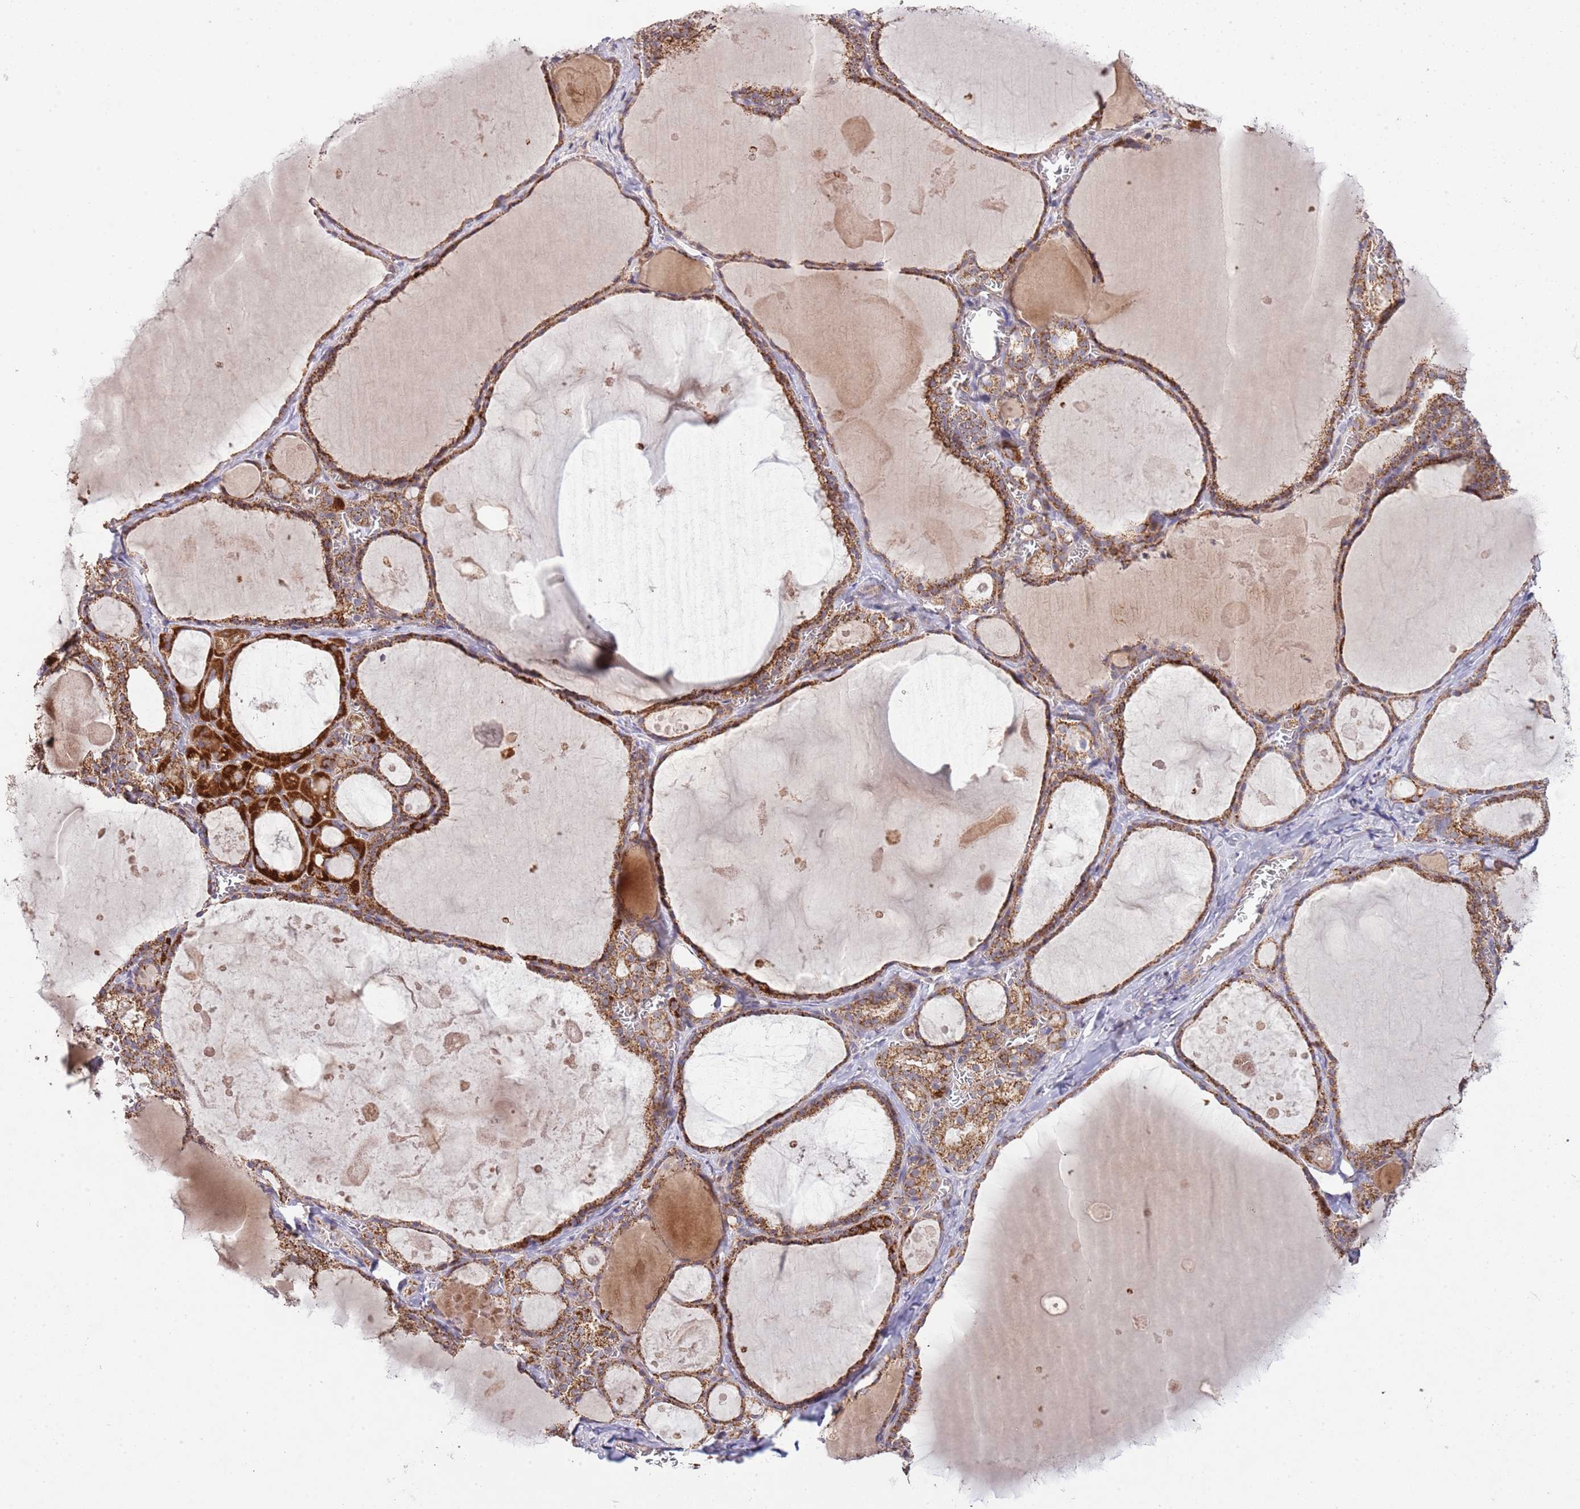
{"staining": {"intensity": "strong", "quantity": ">75%", "location": "cytoplasmic/membranous"}, "tissue": "thyroid gland", "cell_type": "Glandular cells", "image_type": "normal", "snomed": [{"axis": "morphology", "description": "Normal tissue, NOS"}, {"axis": "topography", "description": "Thyroid gland"}], "caption": "The immunohistochemical stain shows strong cytoplasmic/membranous positivity in glandular cells of benign thyroid gland. (Brightfield microscopy of DAB IHC at high magnification).", "gene": "IVD", "patient": {"sex": "male", "age": 56}}